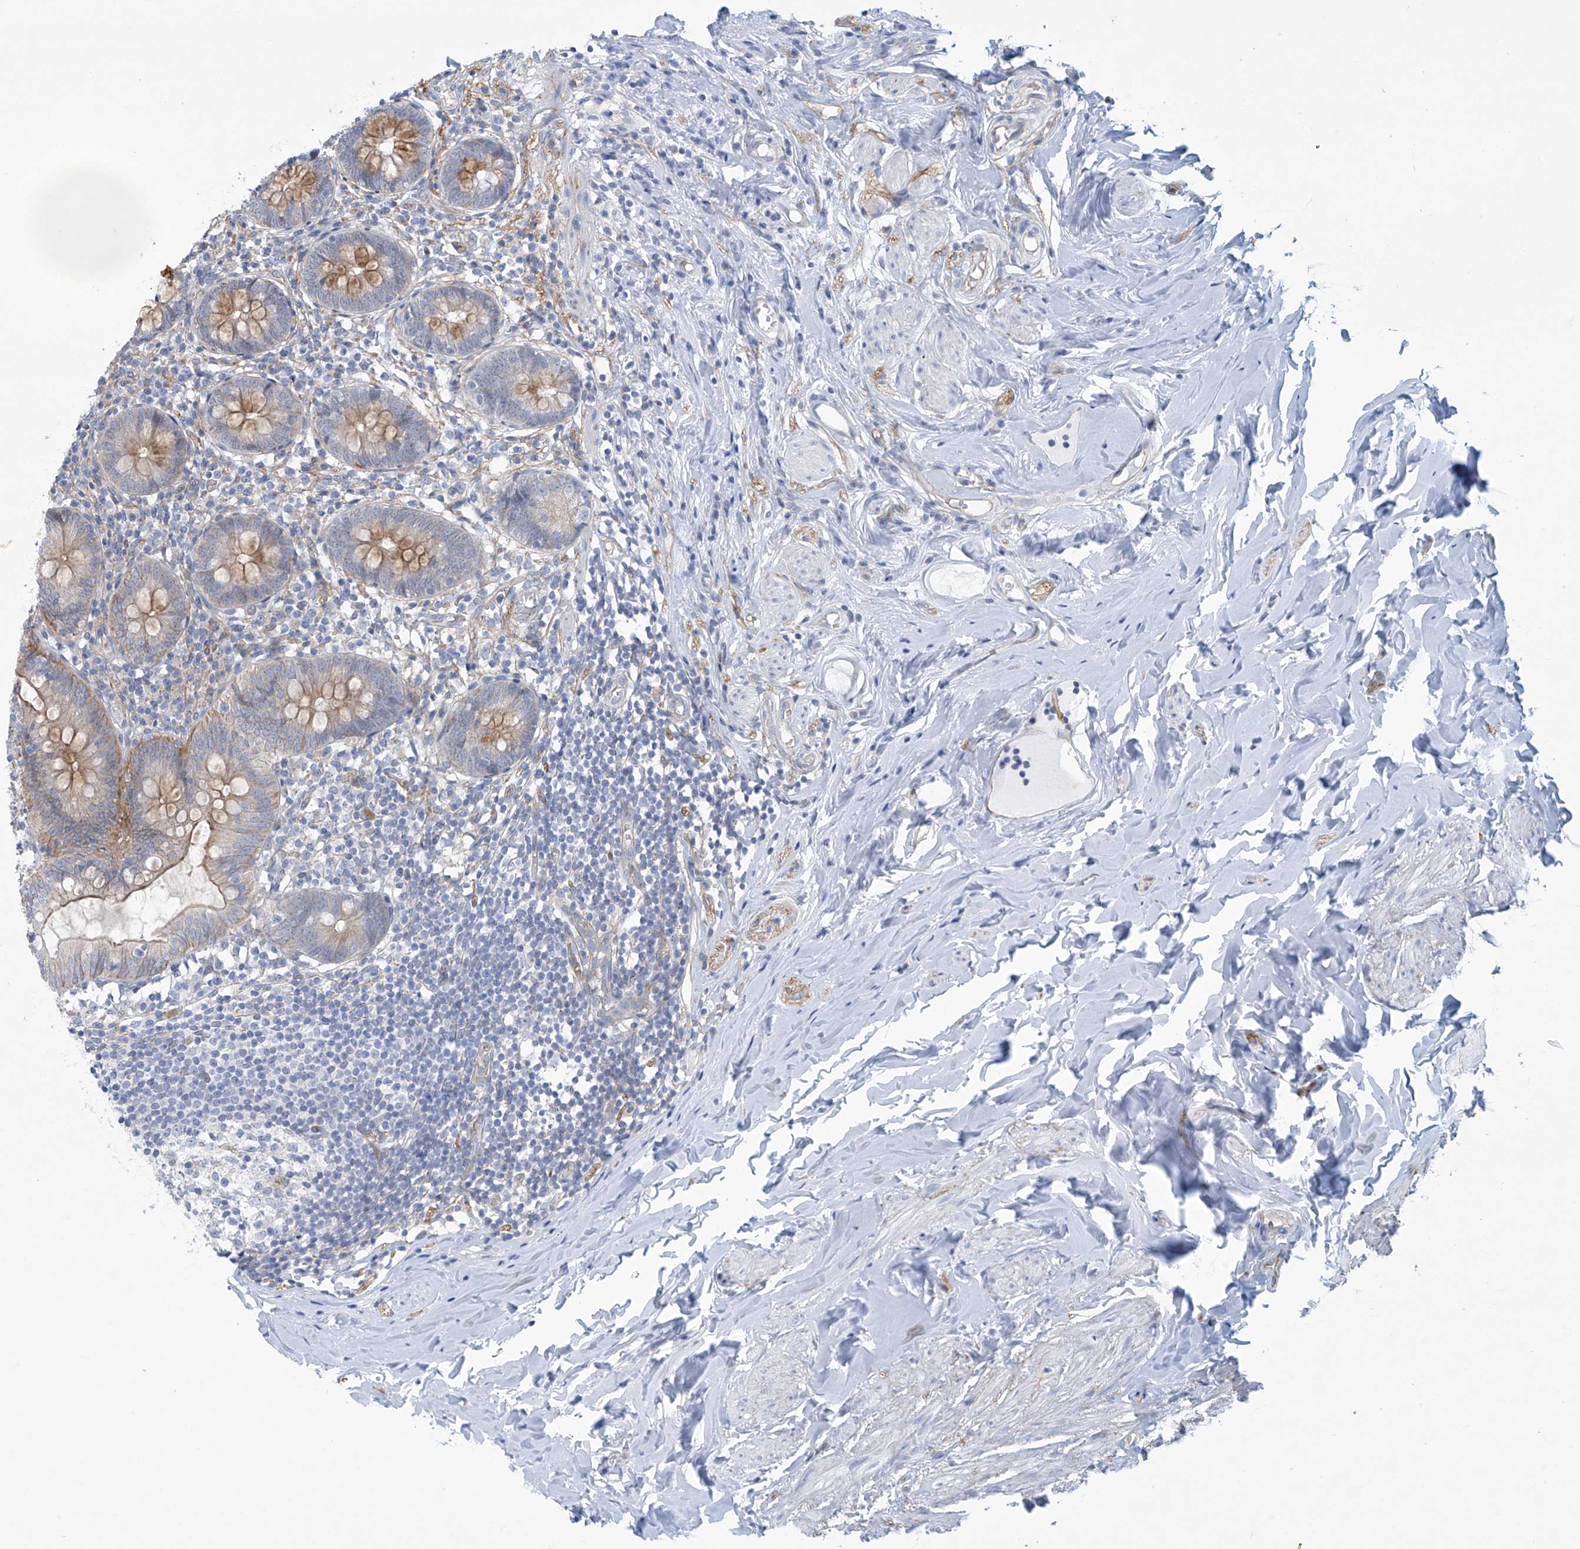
{"staining": {"intensity": "weak", "quantity": "25%-75%", "location": "cytoplasmic/membranous"}, "tissue": "appendix", "cell_type": "Glandular cells", "image_type": "normal", "snomed": [{"axis": "morphology", "description": "Normal tissue, NOS"}, {"axis": "topography", "description": "Appendix"}], "caption": "DAB (3,3'-diaminobenzidine) immunohistochemical staining of normal human appendix reveals weak cytoplasmic/membranous protein expression in approximately 25%-75% of glandular cells.", "gene": "ABHD13", "patient": {"sex": "female", "age": 62}}